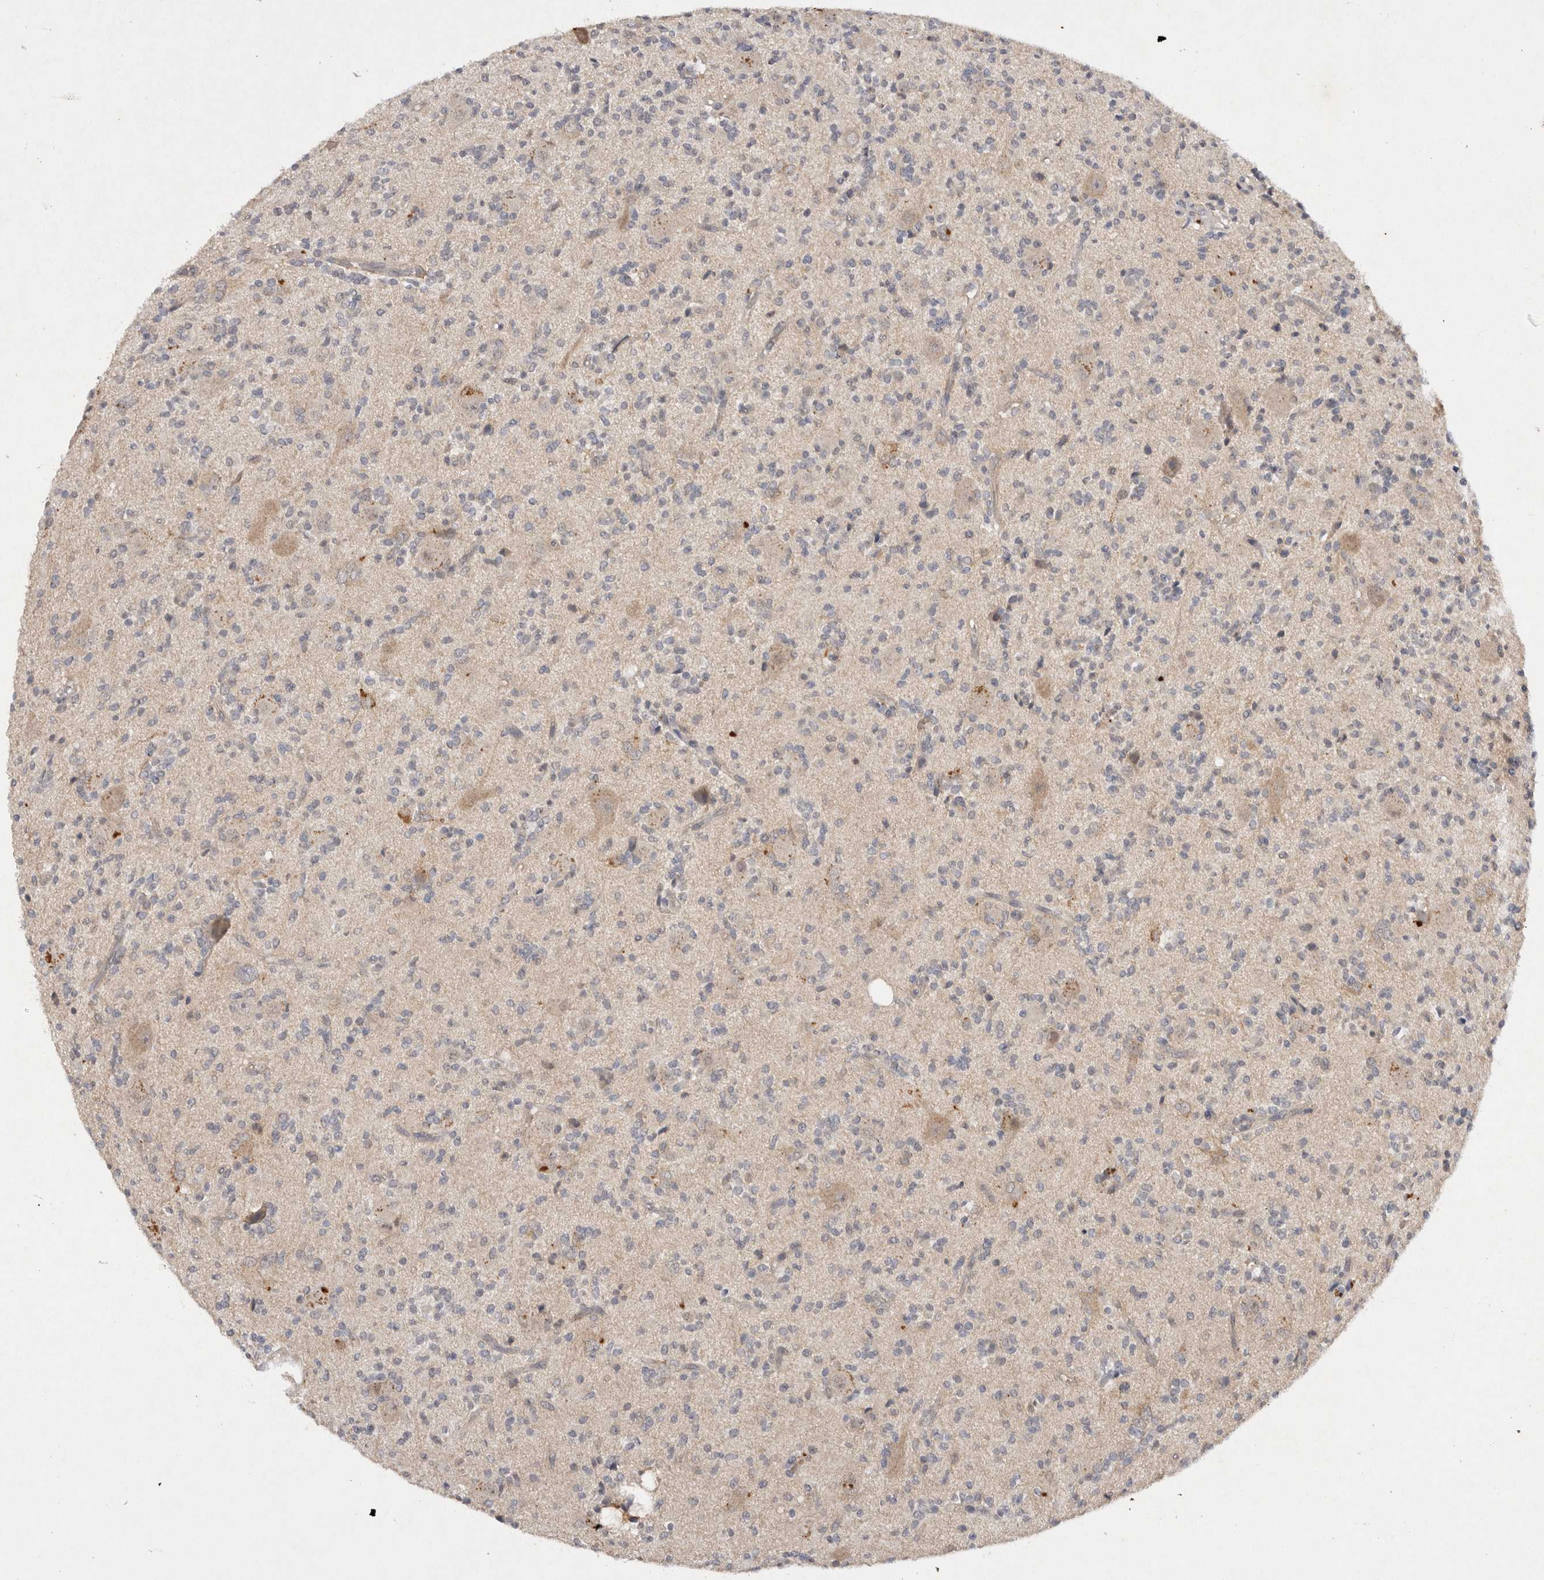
{"staining": {"intensity": "negative", "quantity": "none", "location": "none"}, "tissue": "glioma", "cell_type": "Tumor cells", "image_type": "cancer", "snomed": [{"axis": "morphology", "description": "Glioma, malignant, High grade"}, {"axis": "topography", "description": "Brain"}], "caption": "Human glioma stained for a protein using immunohistochemistry (IHC) demonstrates no expression in tumor cells.", "gene": "RASSF3", "patient": {"sex": "male", "age": 34}}